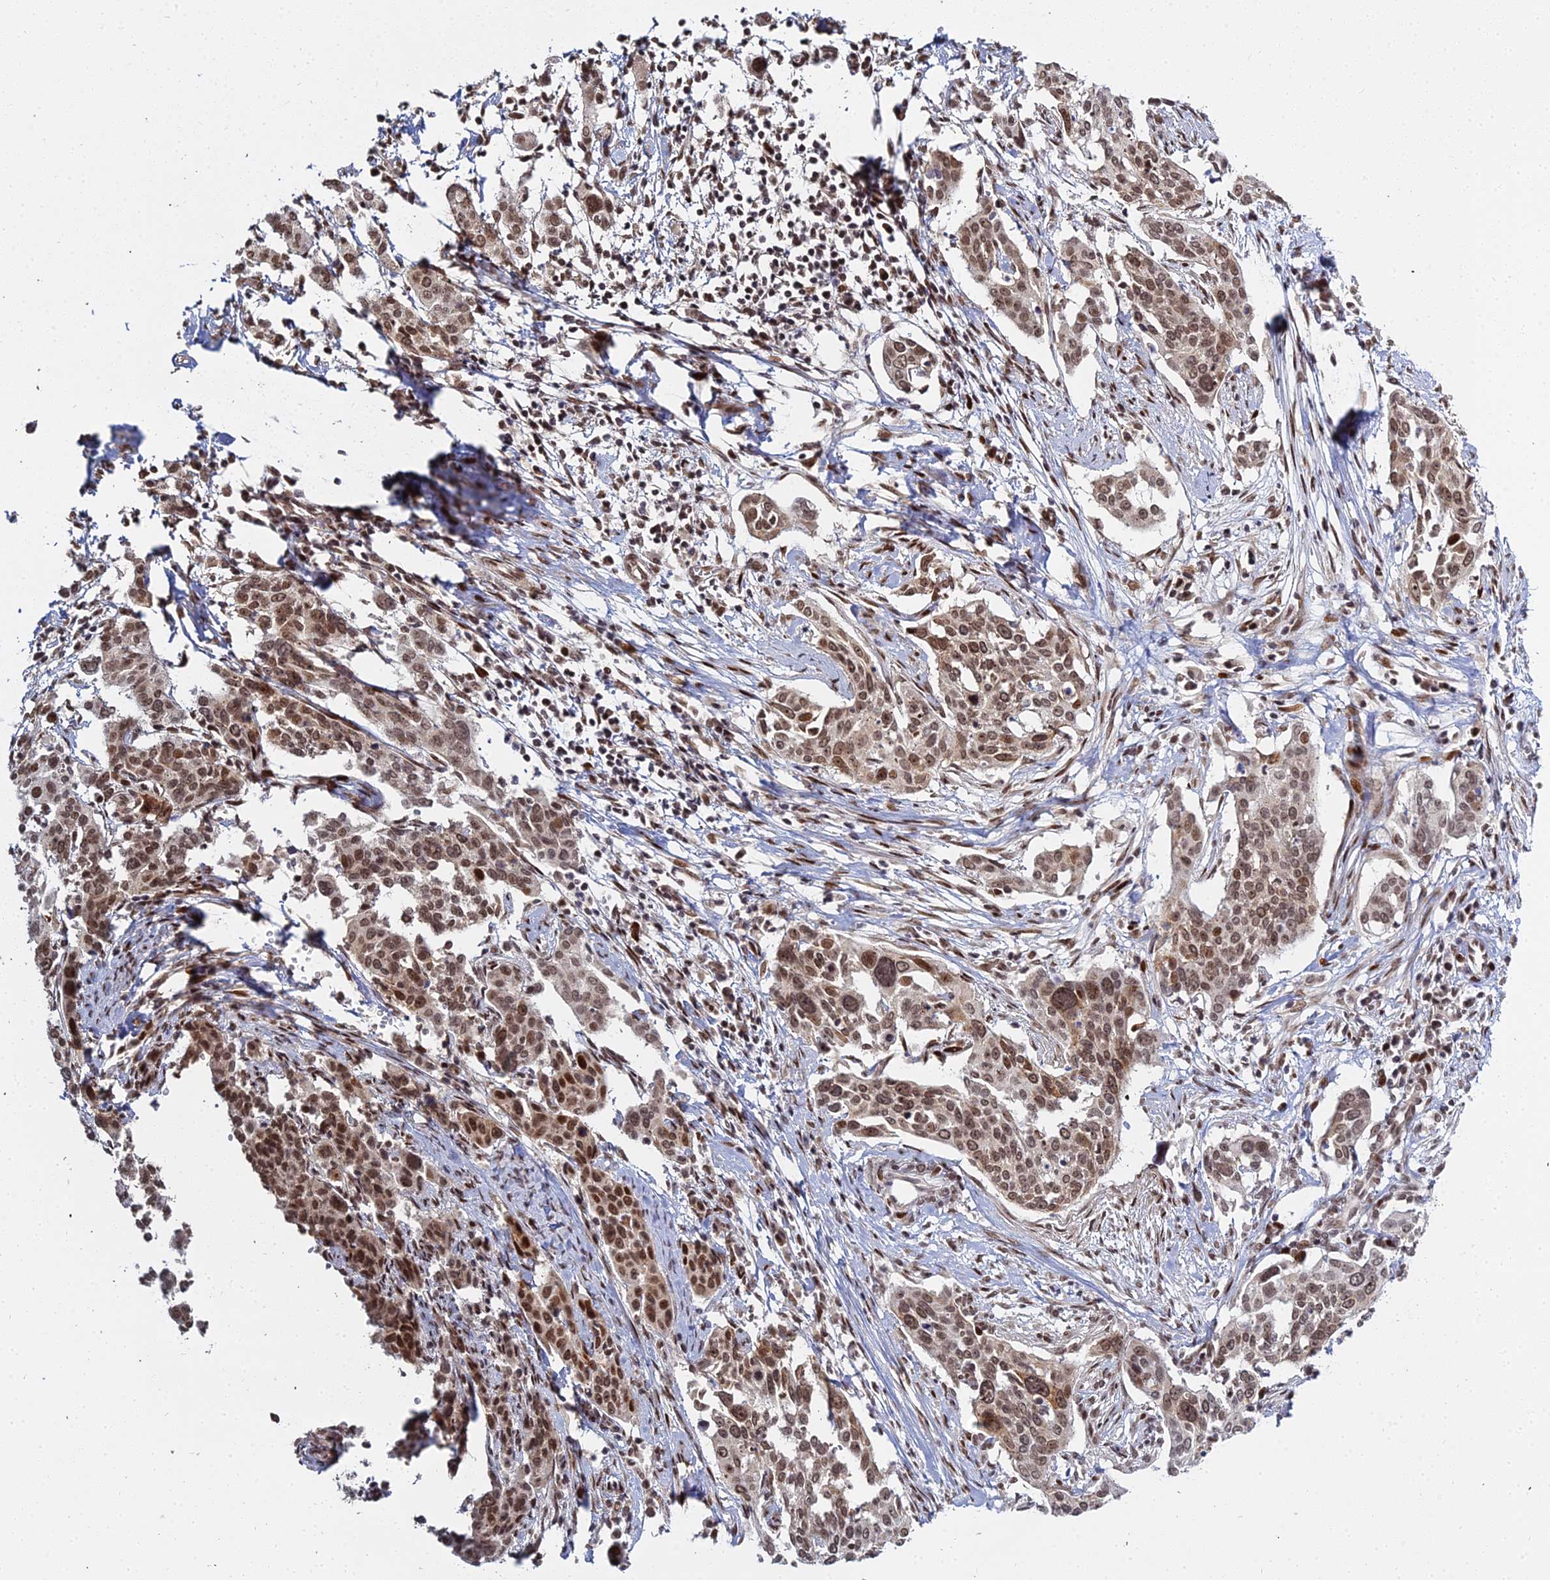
{"staining": {"intensity": "moderate", "quantity": ">75%", "location": "nuclear"}, "tissue": "cervical cancer", "cell_type": "Tumor cells", "image_type": "cancer", "snomed": [{"axis": "morphology", "description": "Squamous cell carcinoma, NOS"}, {"axis": "topography", "description": "Cervix"}], "caption": "Cervical squamous cell carcinoma stained with DAB immunohistochemistry reveals medium levels of moderate nuclear expression in about >75% of tumor cells. (DAB (3,3'-diaminobenzidine) IHC with brightfield microscopy, high magnification).", "gene": "ABCA2", "patient": {"sex": "female", "age": 44}}